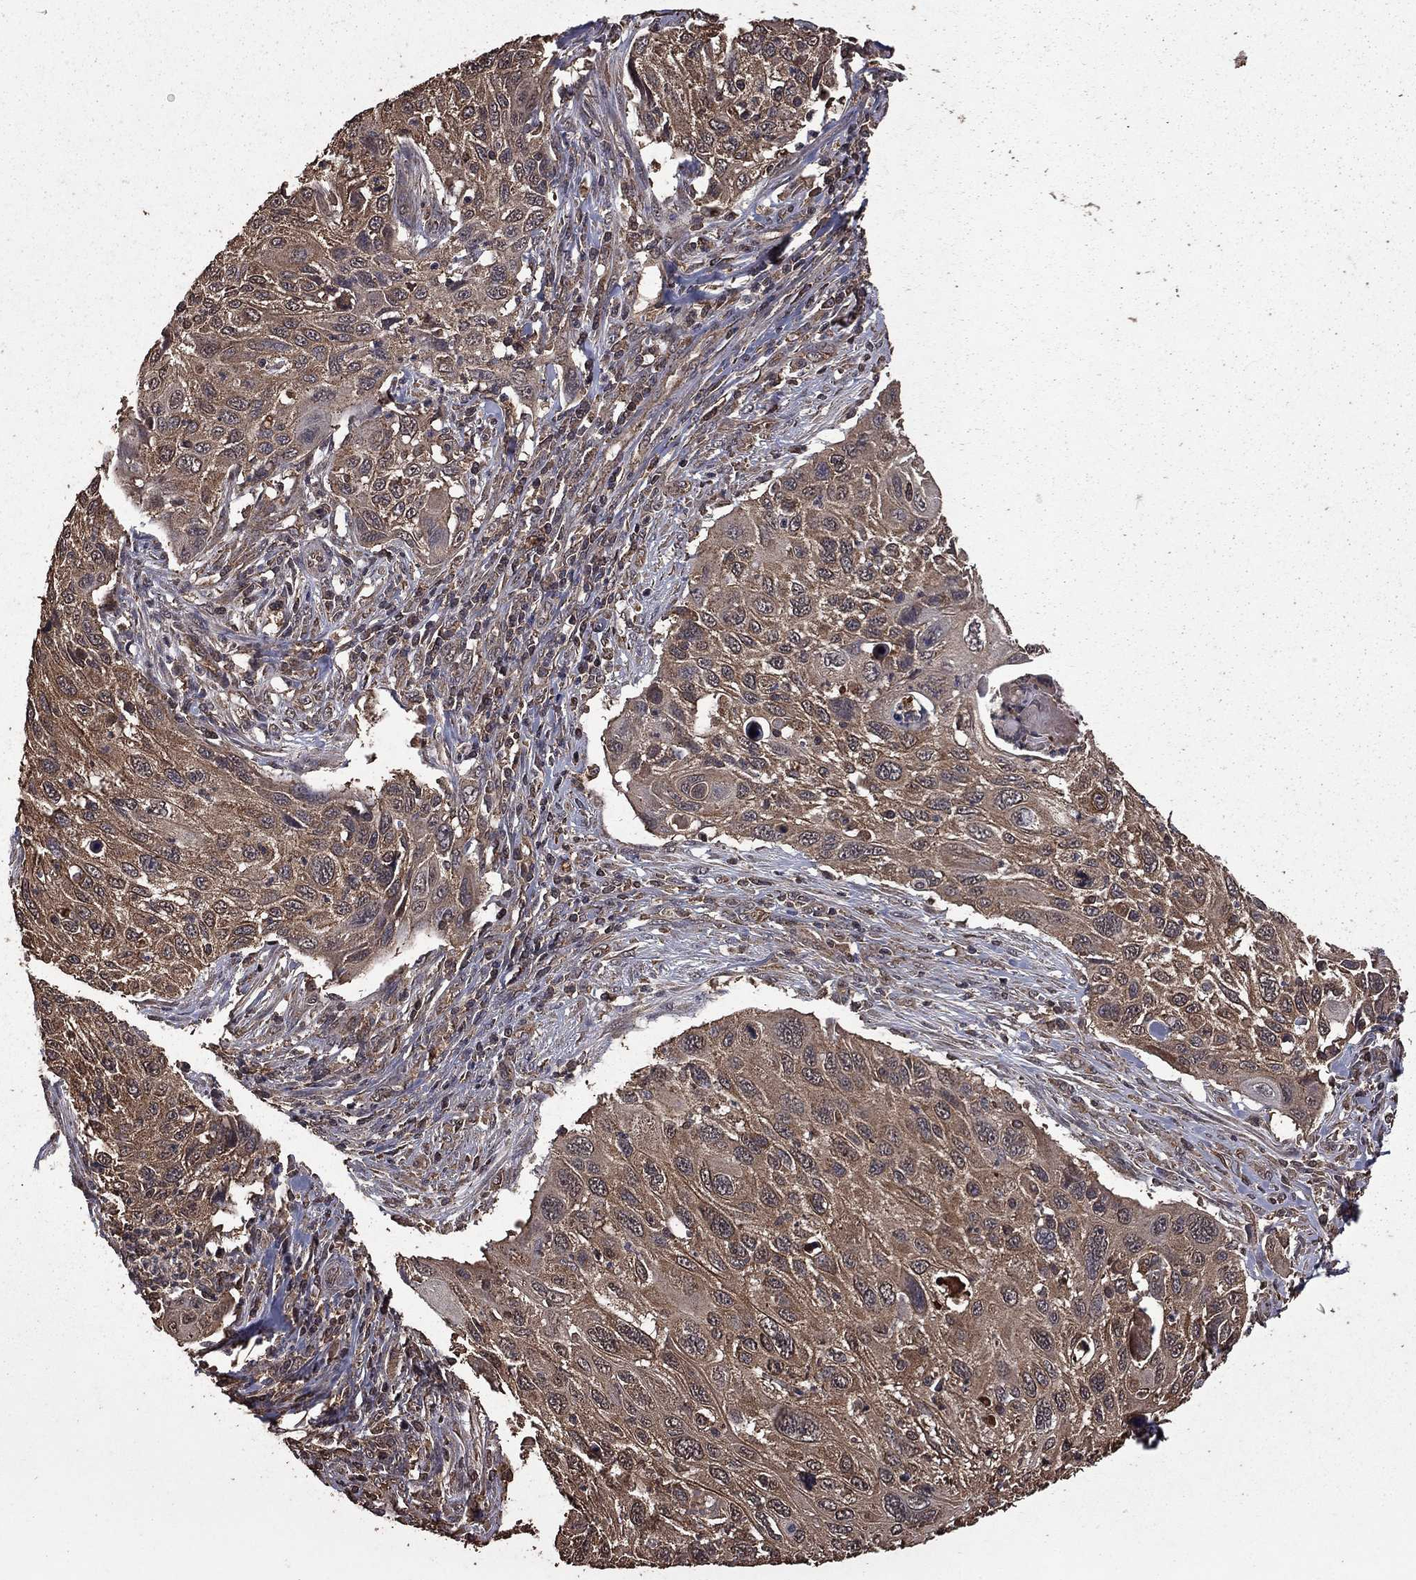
{"staining": {"intensity": "weak", "quantity": ">75%", "location": "cytoplasmic/membranous"}, "tissue": "cervical cancer", "cell_type": "Tumor cells", "image_type": "cancer", "snomed": [{"axis": "morphology", "description": "Squamous cell carcinoma, NOS"}, {"axis": "topography", "description": "Cervix"}], "caption": "A low amount of weak cytoplasmic/membranous staining is present in about >75% of tumor cells in cervical squamous cell carcinoma tissue.", "gene": "BIRC6", "patient": {"sex": "female", "age": 70}}